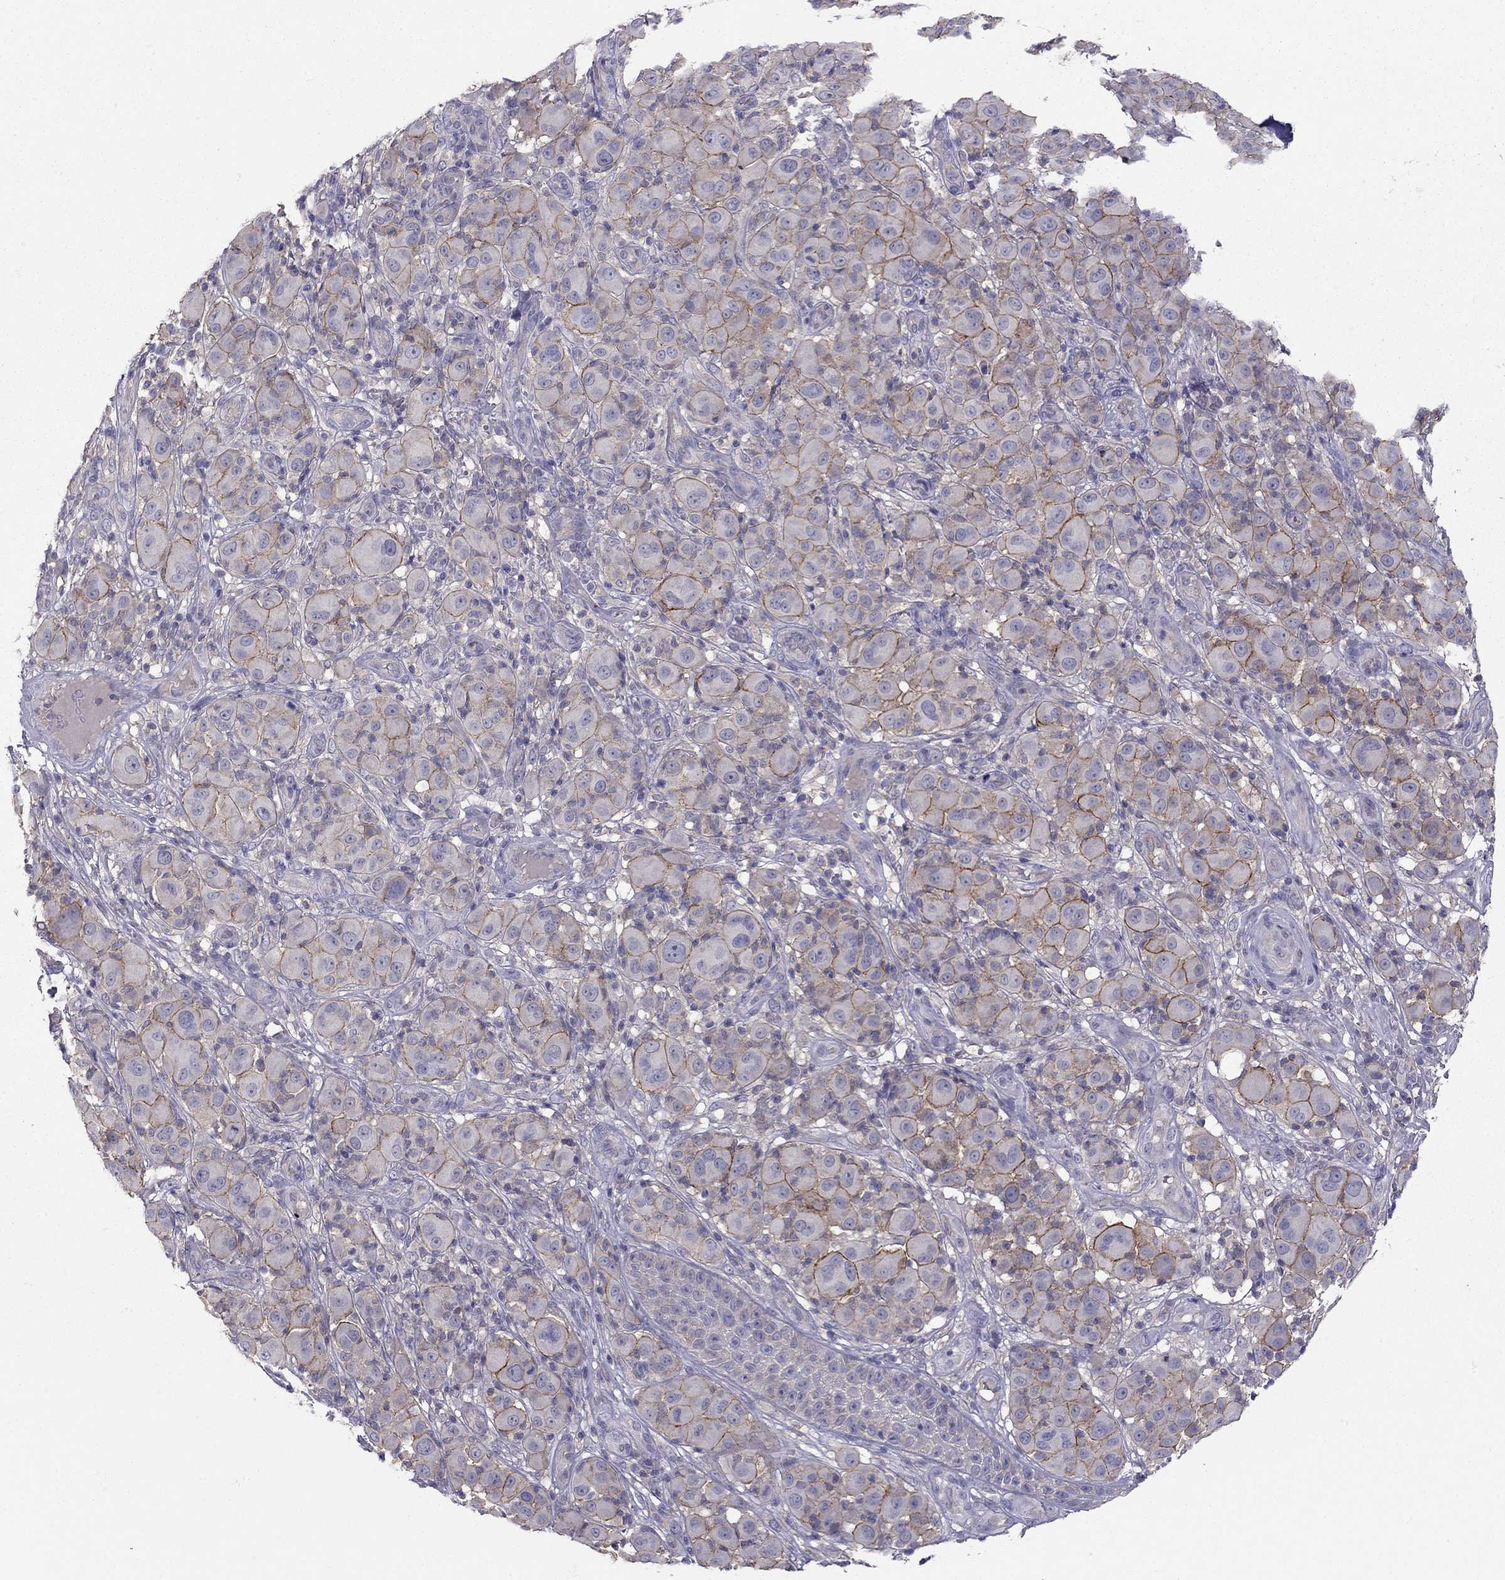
{"staining": {"intensity": "moderate", "quantity": "25%-75%", "location": "cytoplasmic/membranous"}, "tissue": "melanoma", "cell_type": "Tumor cells", "image_type": "cancer", "snomed": [{"axis": "morphology", "description": "Malignant melanoma, NOS"}, {"axis": "topography", "description": "Skin"}], "caption": "Protein expression analysis of human melanoma reveals moderate cytoplasmic/membranous staining in about 25%-75% of tumor cells.", "gene": "RTP5", "patient": {"sex": "female", "age": 87}}